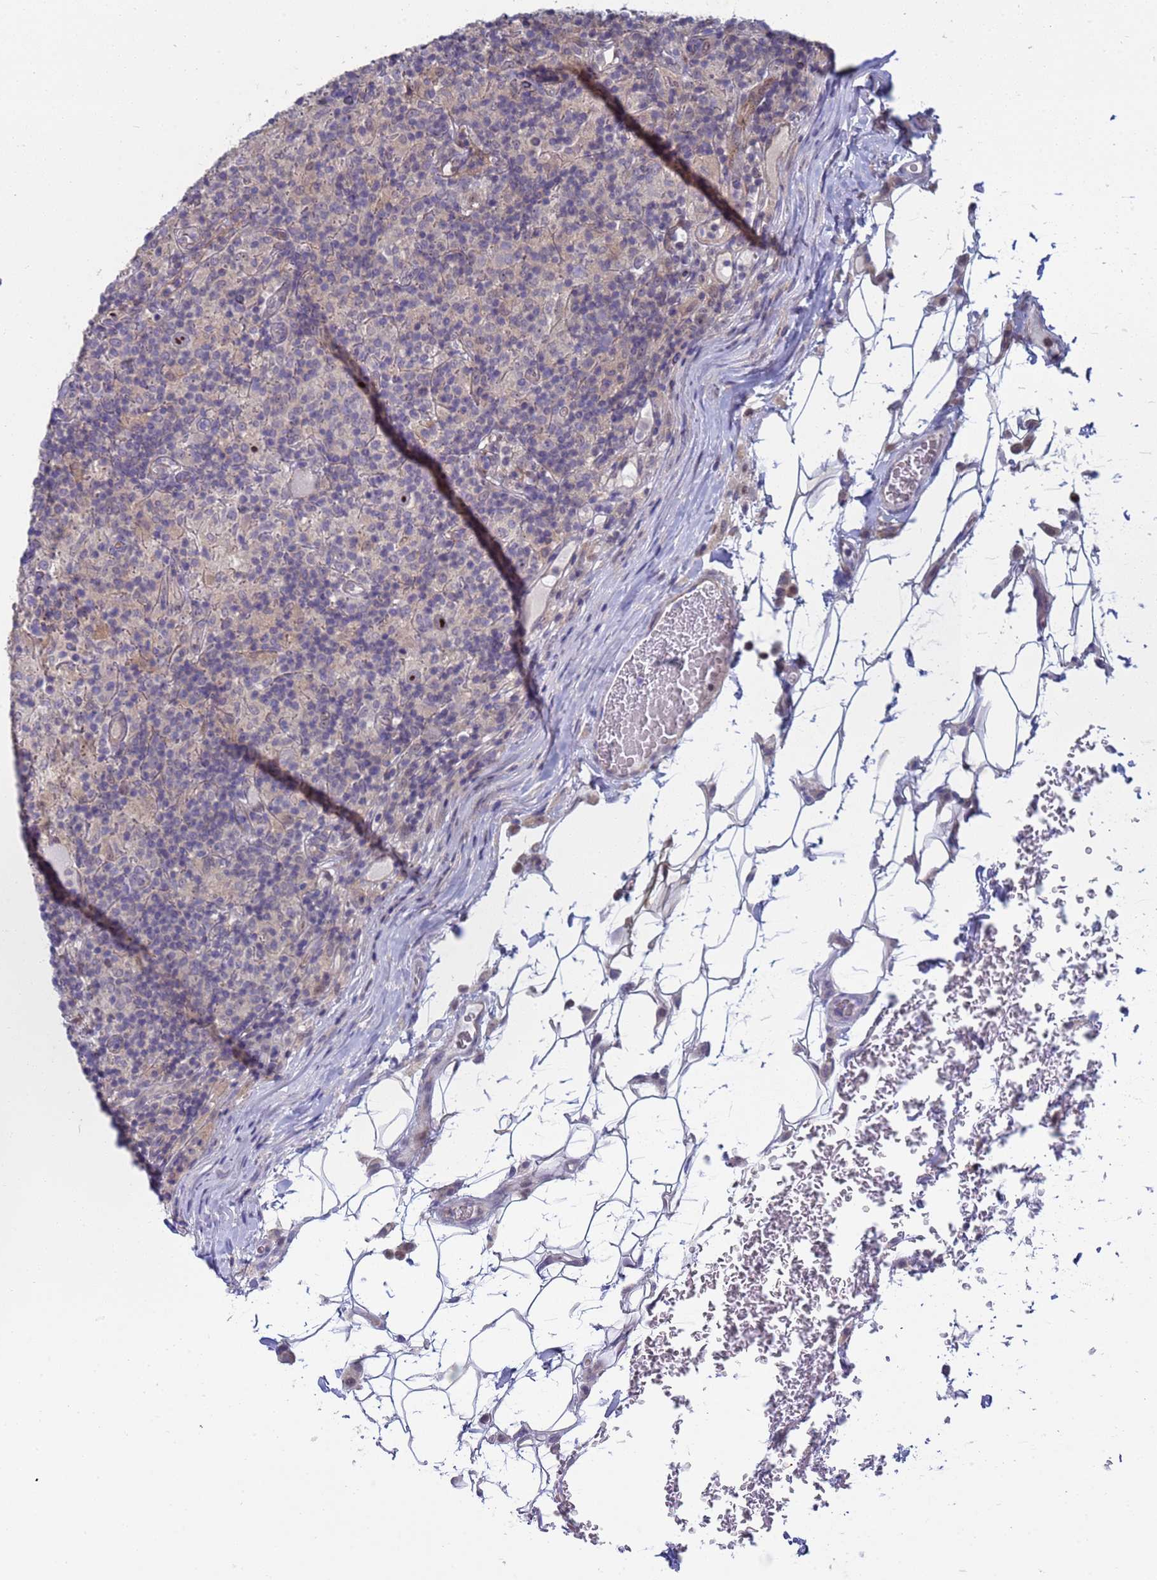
{"staining": {"intensity": "strong", "quantity": "<25%", "location": "nuclear"}, "tissue": "lymphoma", "cell_type": "Tumor cells", "image_type": "cancer", "snomed": [{"axis": "morphology", "description": "Hodgkin's disease, NOS"}, {"axis": "topography", "description": "Lymph node"}], "caption": "There is medium levels of strong nuclear positivity in tumor cells of lymphoma, as demonstrated by immunohistochemical staining (brown color).", "gene": "ENOSF1", "patient": {"sex": "male", "age": 70}}